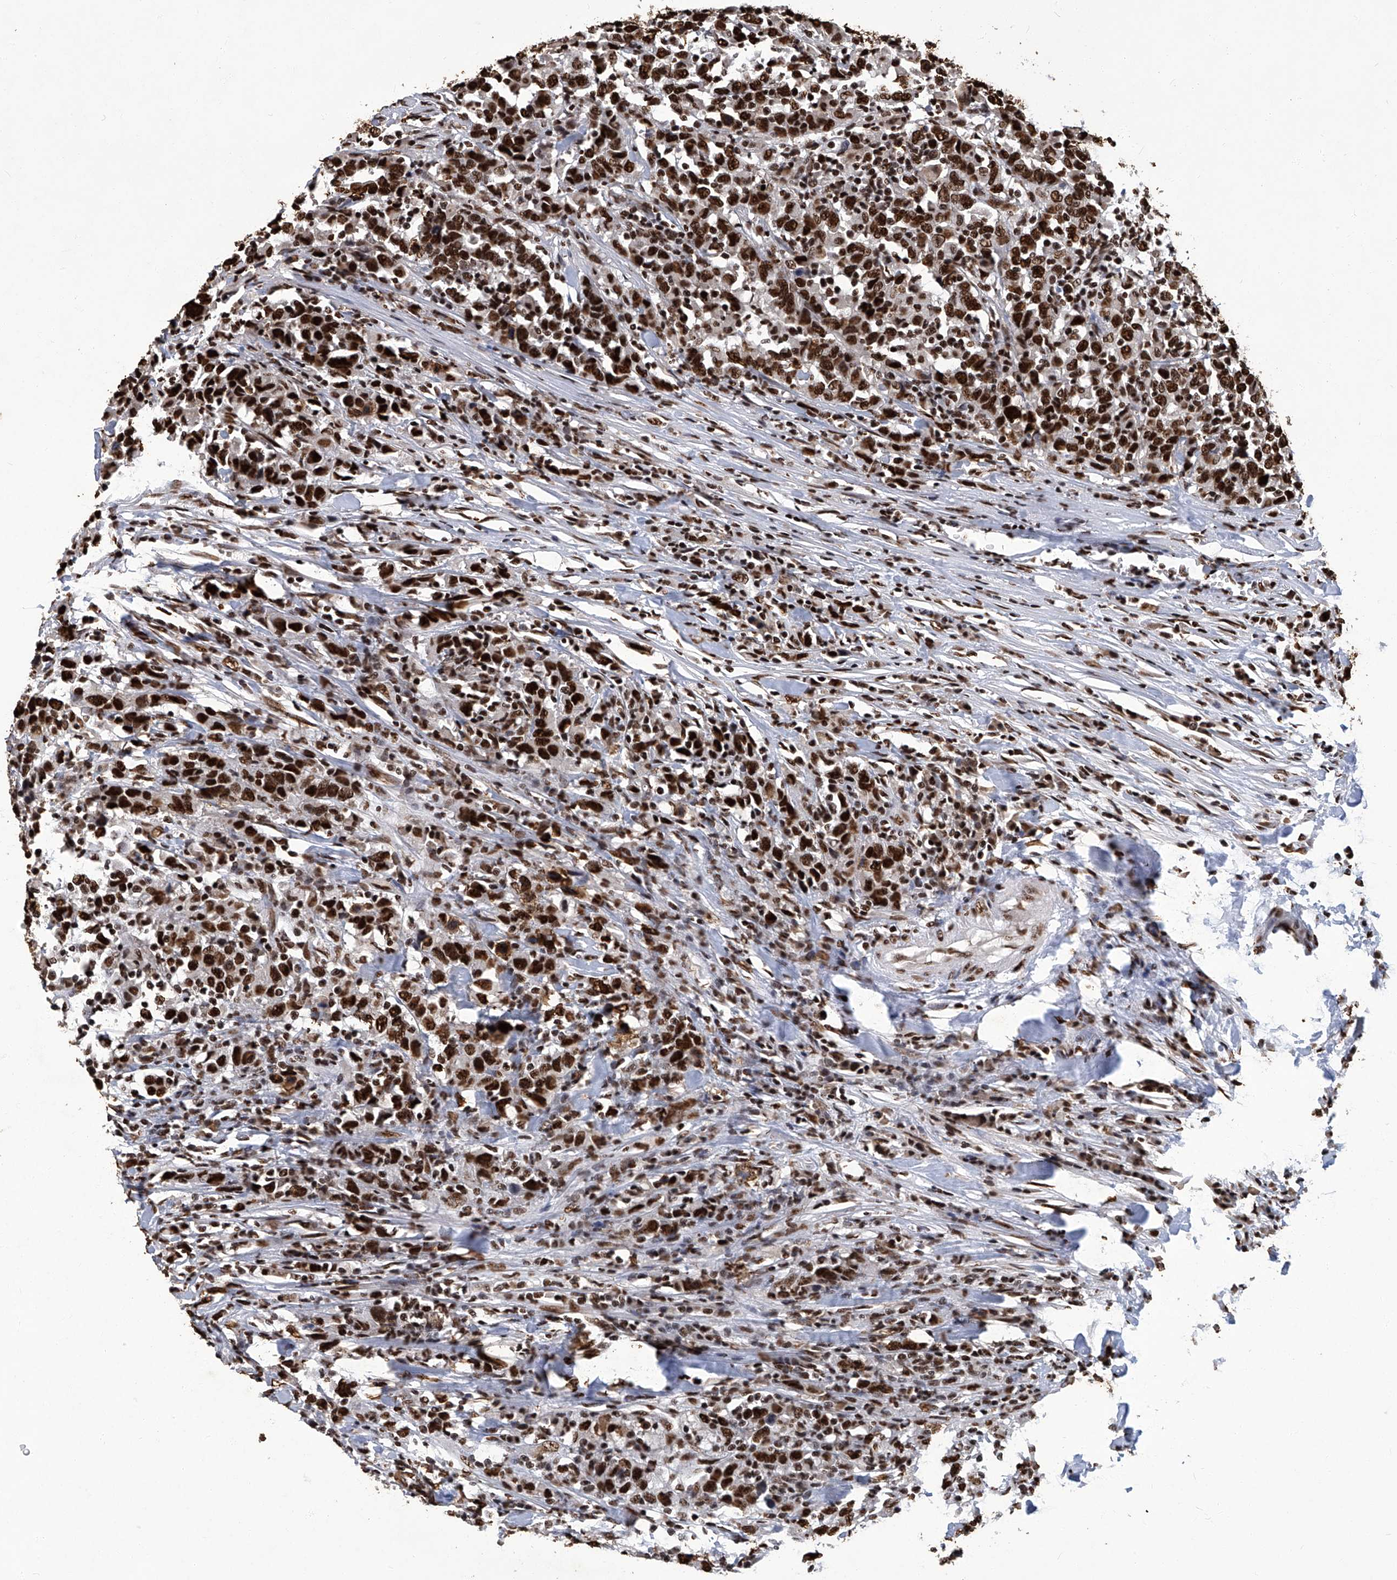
{"staining": {"intensity": "strong", "quantity": ">75%", "location": "nuclear"}, "tissue": "urothelial cancer", "cell_type": "Tumor cells", "image_type": "cancer", "snomed": [{"axis": "morphology", "description": "Urothelial carcinoma, High grade"}, {"axis": "topography", "description": "Urinary bladder"}], "caption": "Protein staining shows strong nuclear positivity in about >75% of tumor cells in urothelial cancer.", "gene": "HBP1", "patient": {"sex": "male", "age": 61}}